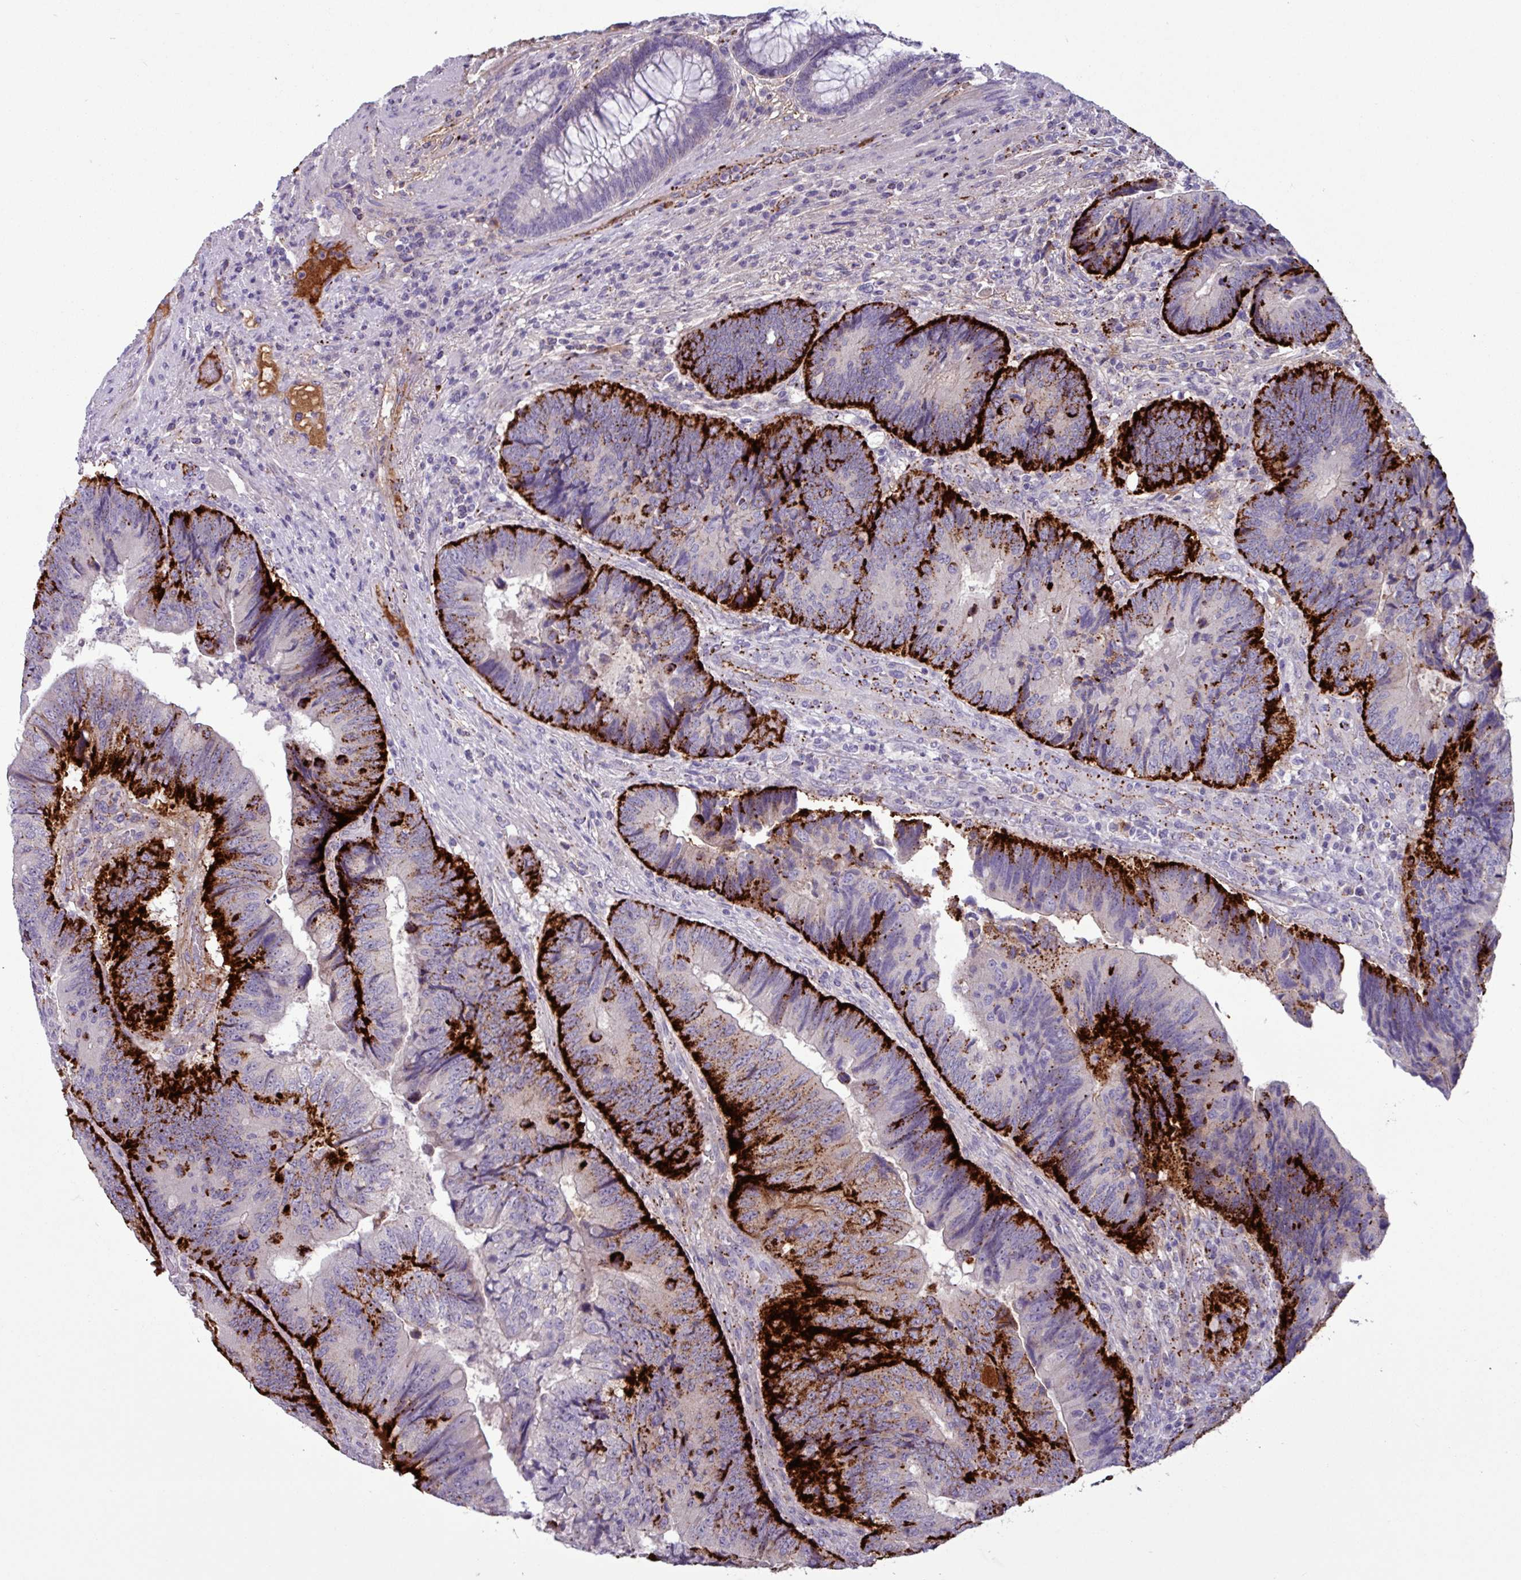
{"staining": {"intensity": "strong", "quantity": "25%-75%", "location": "cytoplasmic/membranous"}, "tissue": "colorectal cancer", "cell_type": "Tumor cells", "image_type": "cancer", "snomed": [{"axis": "morphology", "description": "Adenocarcinoma, NOS"}, {"axis": "topography", "description": "Colon"}], "caption": "Brown immunohistochemical staining in adenocarcinoma (colorectal) demonstrates strong cytoplasmic/membranous positivity in about 25%-75% of tumor cells.", "gene": "PLIN2", "patient": {"sex": "female", "age": 67}}